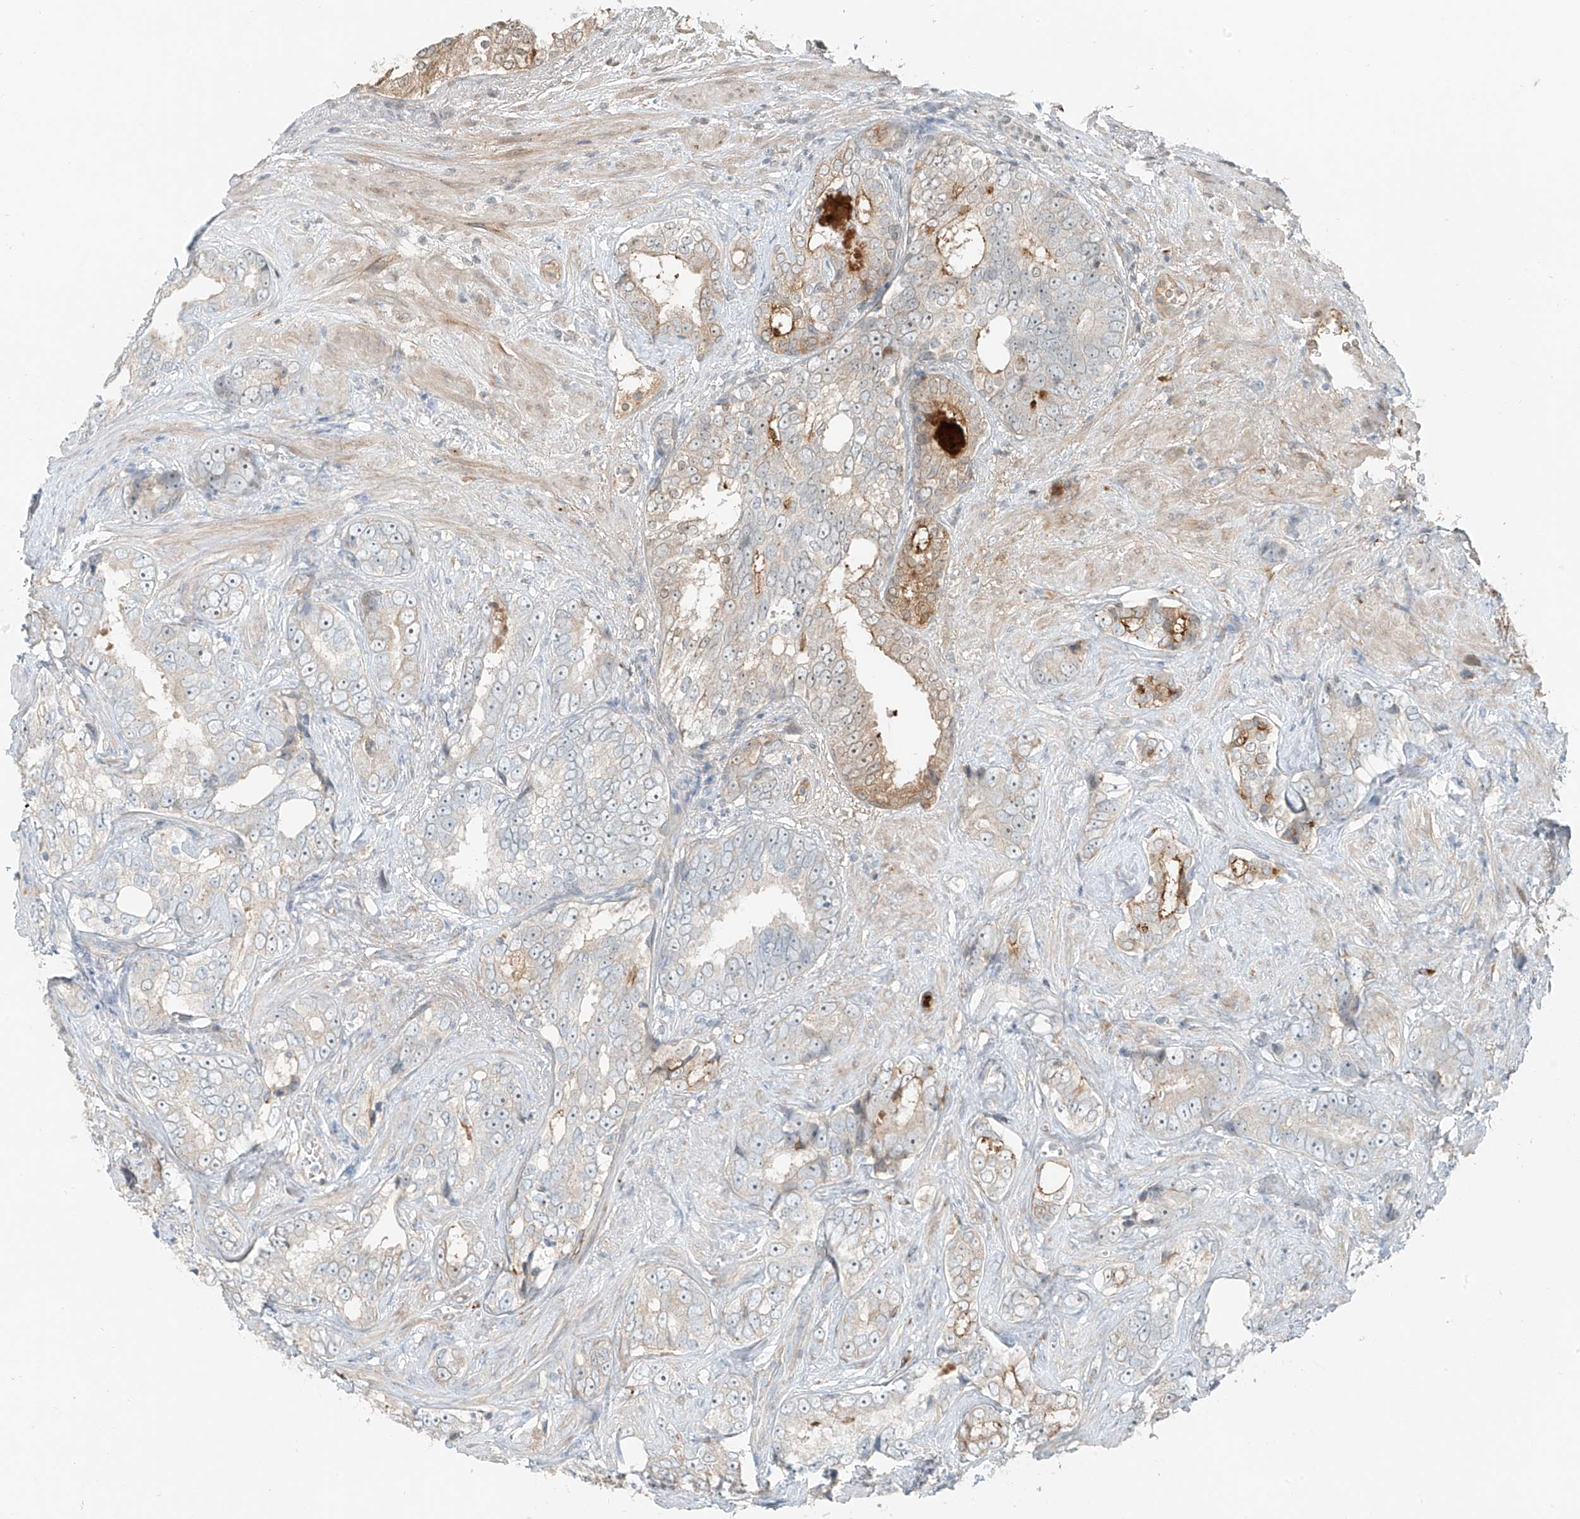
{"staining": {"intensity": "weak", "quantity": "<25%", "location": "cytoplasmic/membranous"}, "tissue": "prostate cancer", "cell_type": "Tumor cells", "image_type": "cancer", "snomed": [{"axis": "morphology", "description": "Adenocarcinoma, High grade"}, {"axis": "topography", "description": "Prostate"}], "caption": "A micrograph of prostate cancer (adenocarcinoma (high-grade)) stained for a protein shows no brown staining in tumor cells.", "gene": "FSTL1", "patient": {"sex": "male", "age": 66}}